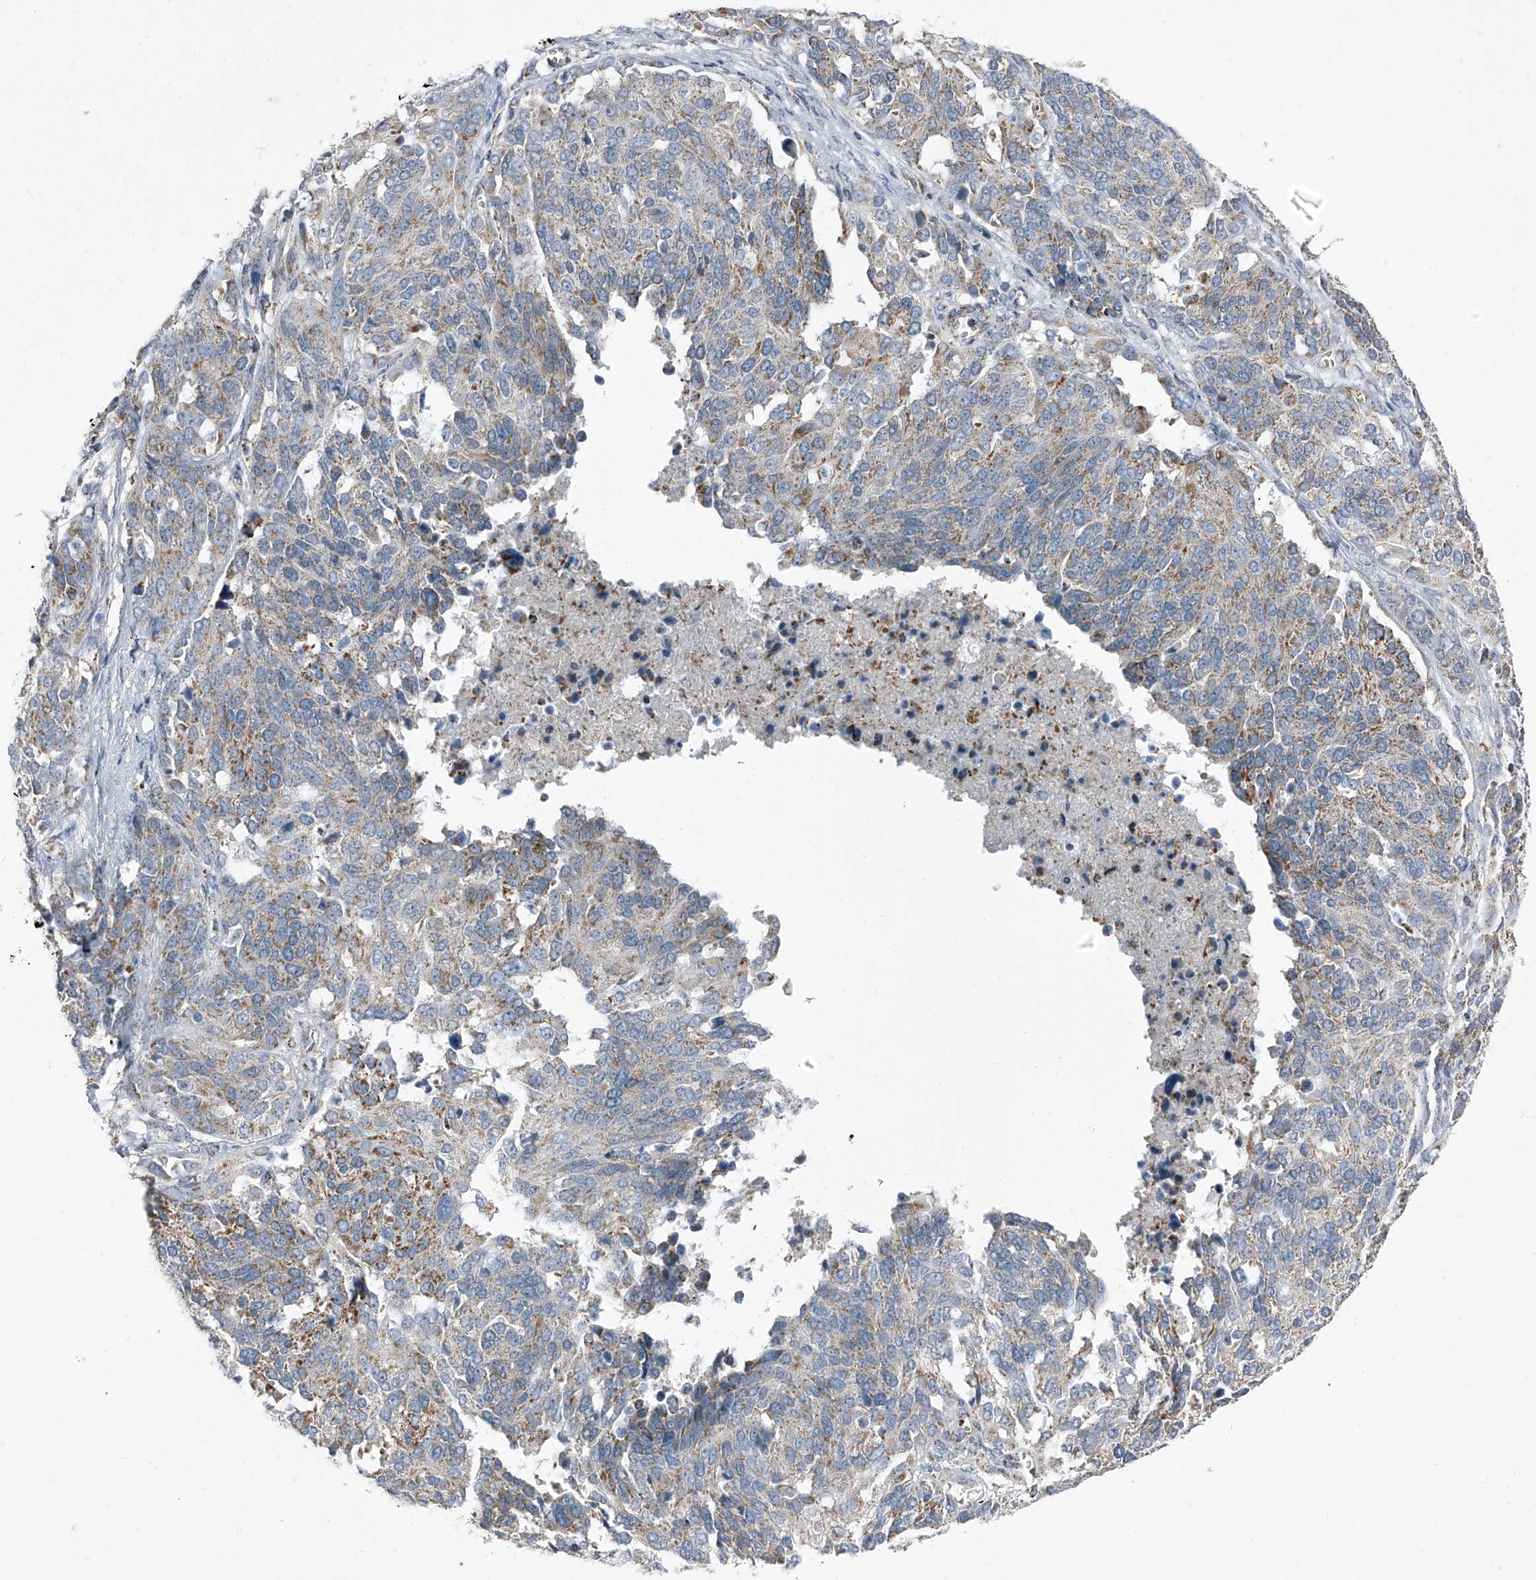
{"staining": {"intensity": "weak", "quantity": ">75%", "location": "cytoplasmic/membranous"}, "tissue": "ovarian cancer", "cell_type": "Tumor cells", "image_type": "cancer", "snomed": [{"axis": "morphology", "description": "Cystadenocarcinoma, serous, NOS"}, {"axis": "topography", "description": "Ovary"}], "caption": "This is an image of immunohistochemistry (IHC) staining of ovarian serous cystadenocarcinoma, which shows weak staining in the cytoplasmic/membranous of tumor cells.", "gene": "CHRNA7", "patient": {"sex": "female", "age": 44}}